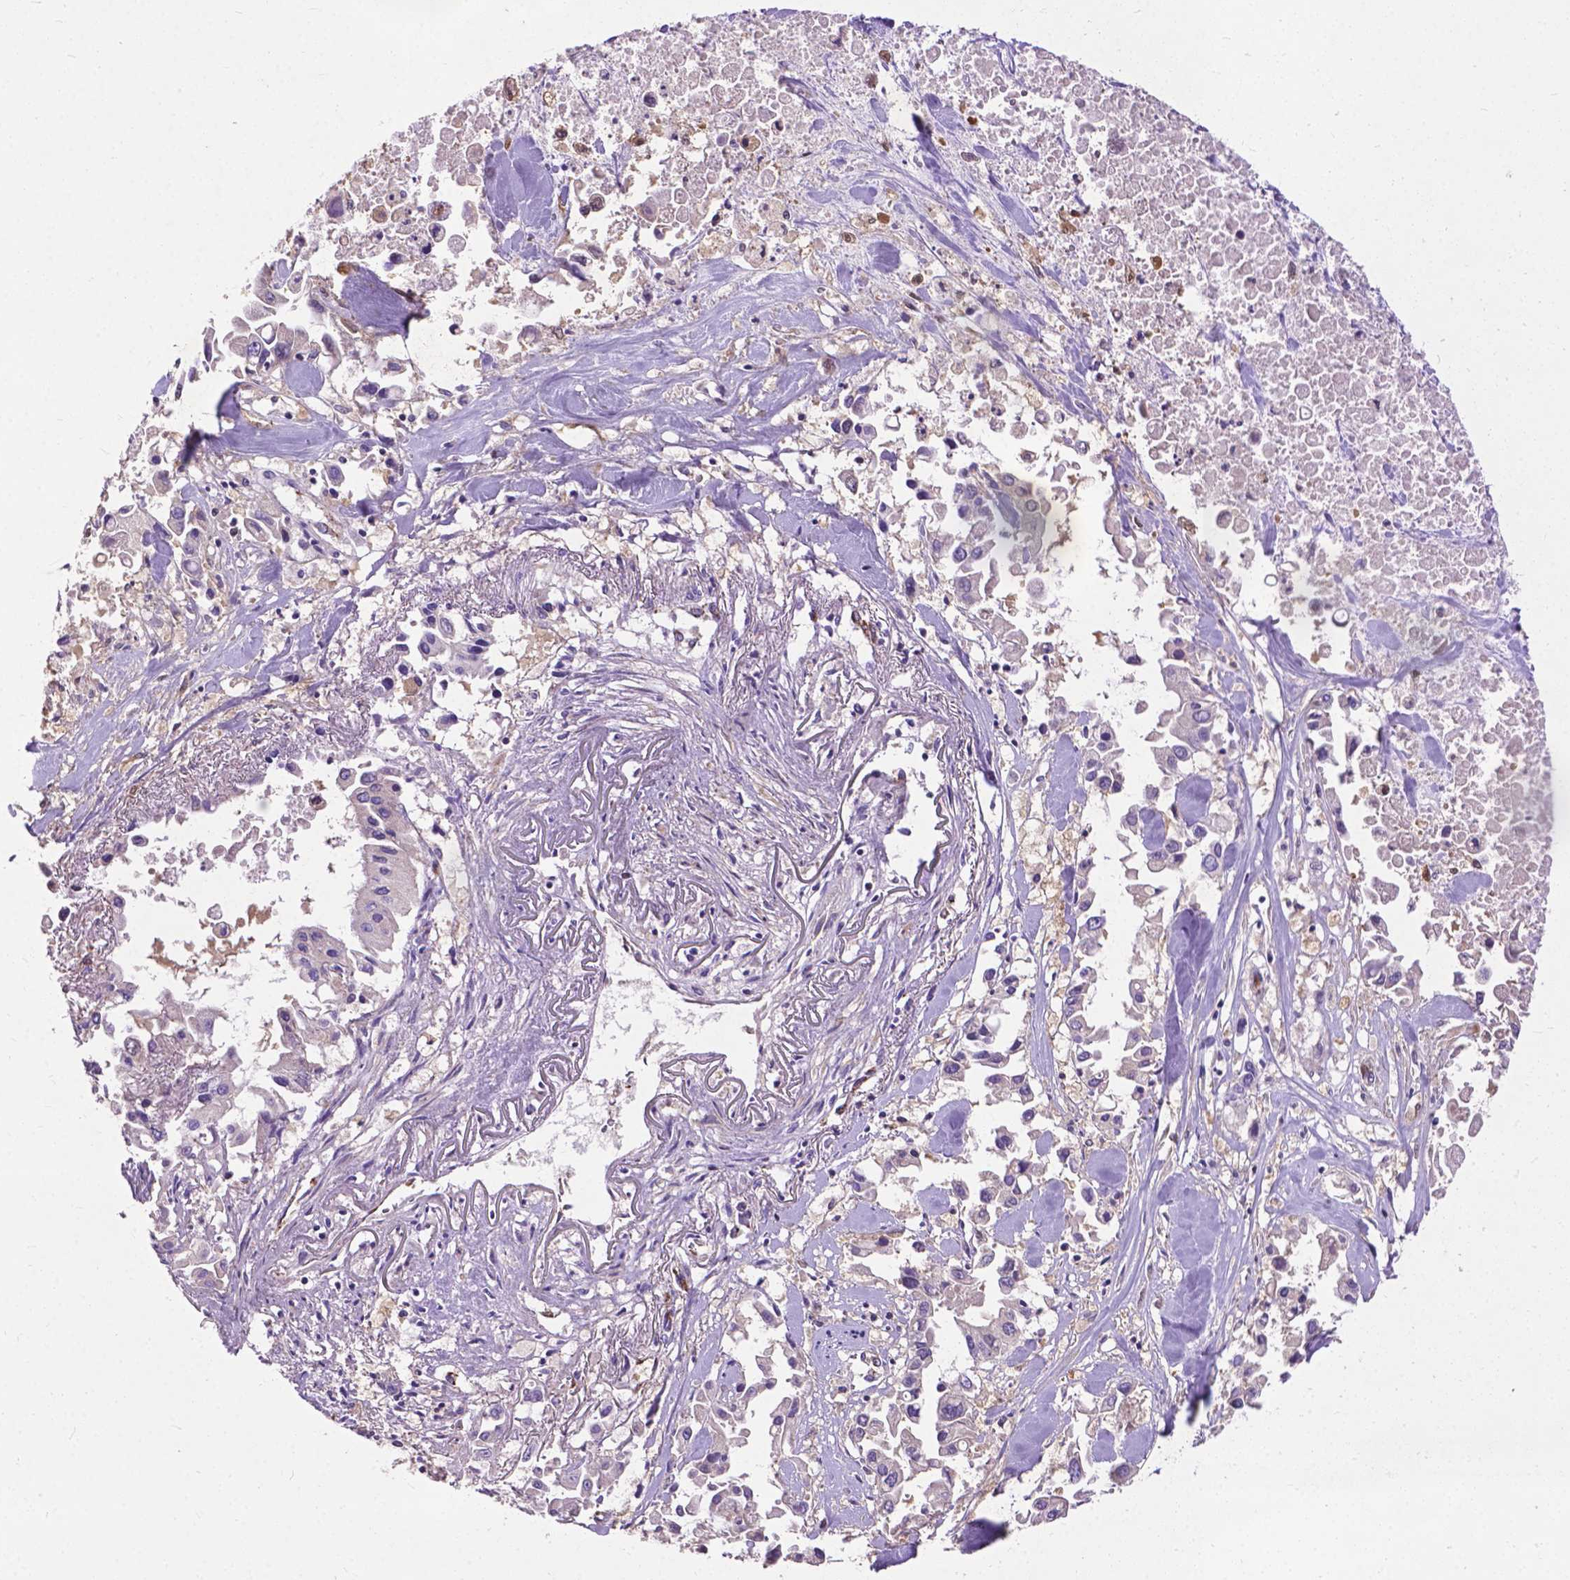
{"staining": {"intensity": "negative", "quantity": "none", "location": "none"}, "tissue": "pancreatic cancer", "cell_type": "Tumor cells", "image_type": "cancer", "snomed": [{"axis": "morphology", "description": "Adenocarcinoma, NOS"}, {"axis": "topography", "description": "Pancreas"}], "caption": "IHC image of neoplastic tissue: pancreatic cancer (adenocarcinoma) stained with DAB (3,3'-diaminobenzidine) reveals no significant protein staining in tumor cells.", "gene": "ZNF337", "patient": {"sex": "female", "age": 83}}